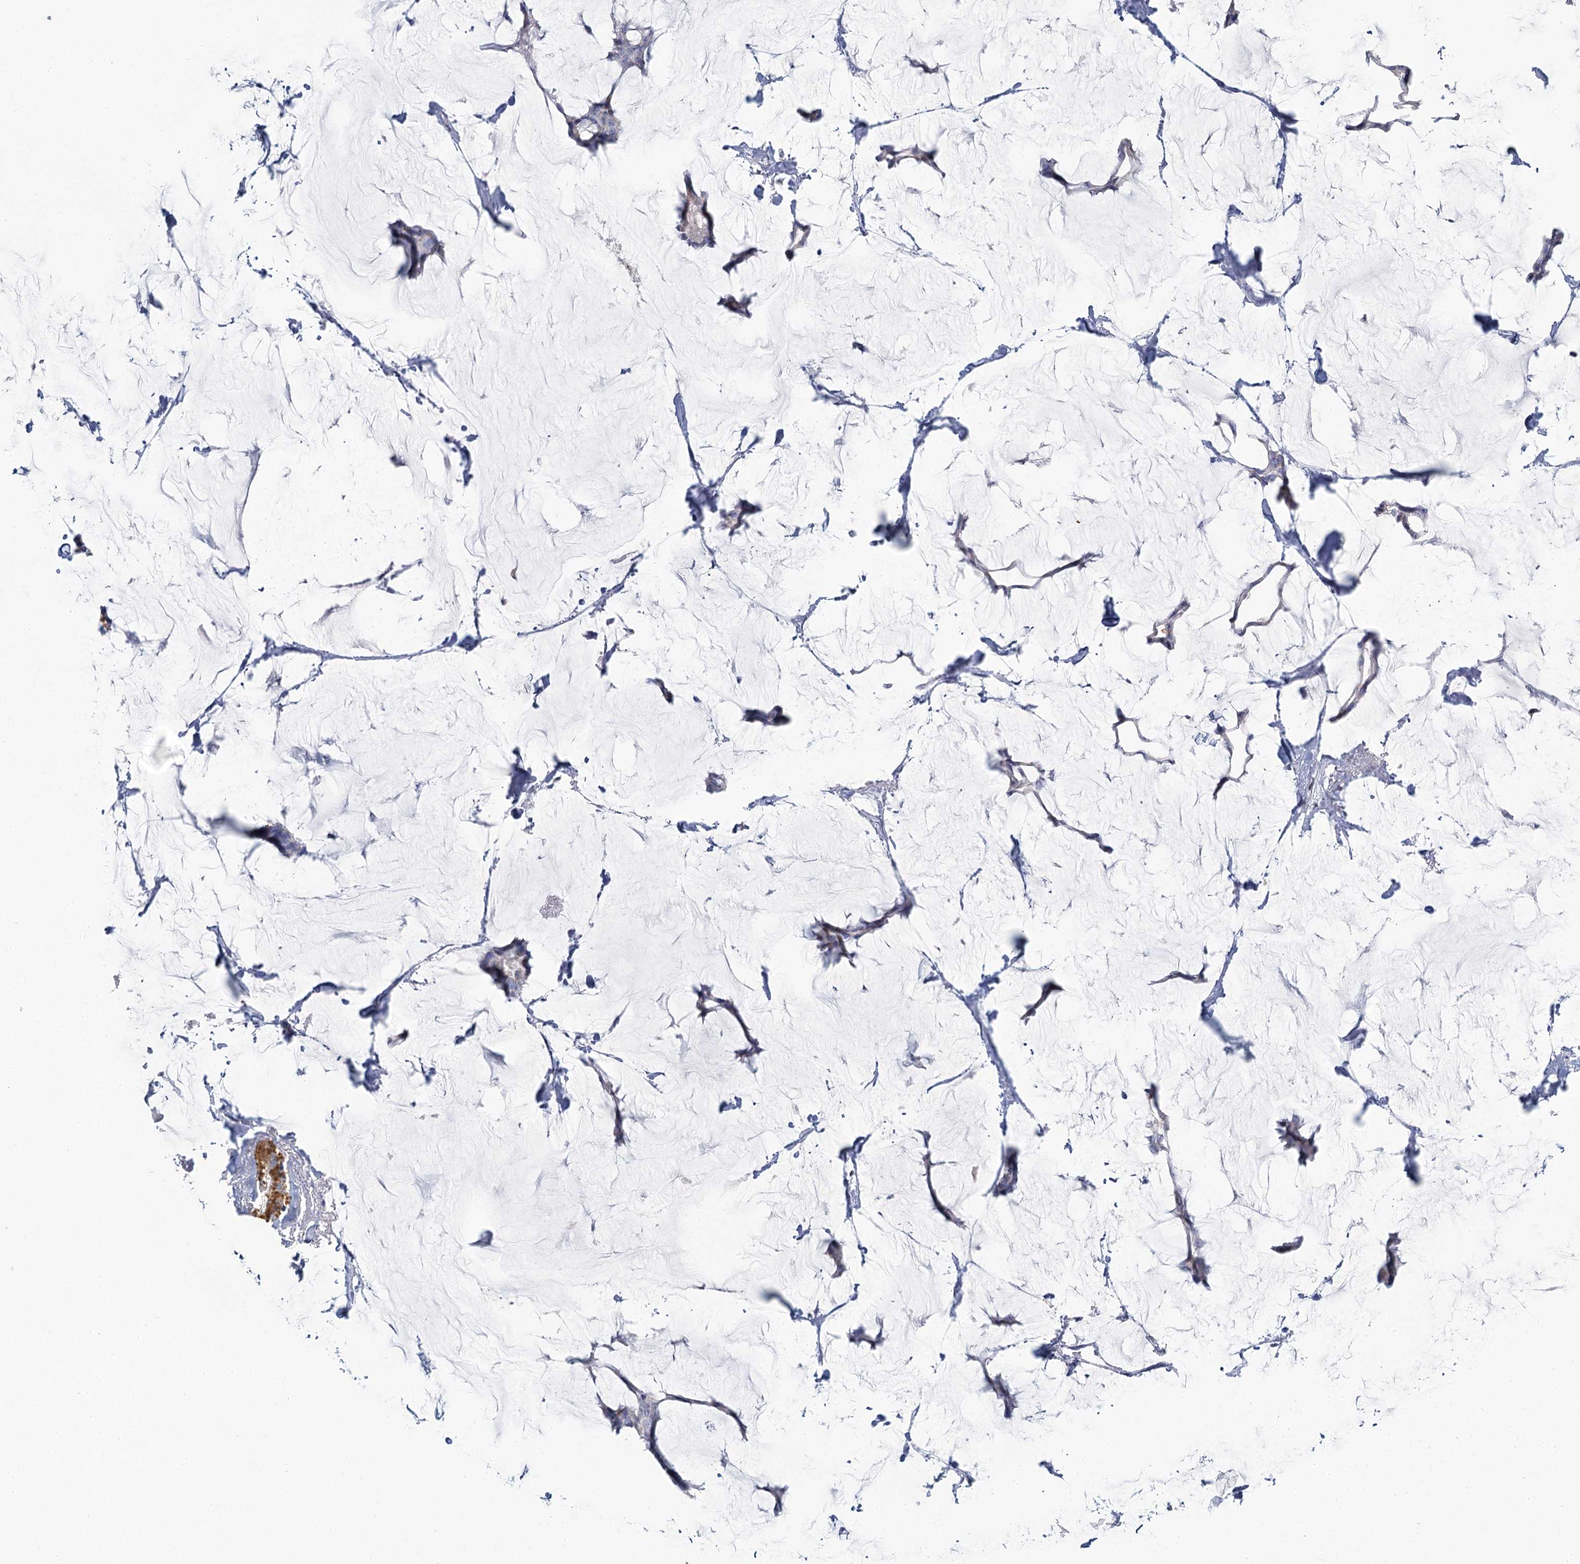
{"staining": {"intensity": "negative", "quantity": "none", "location": "none"}, "tissue": "breast cancer", "cell_type": "Tumor cells", "image_type": "cancer", "snomed": [{"axis": "morphology", "description": "Duct carcinoma"}, {"axis": "topography", "description": "Breast"}], "caption": "Immunohistochemical staining of breast cancer exhibits no significant staining in tumor cells.", "gene": "IGSF3", "patient": {"sex": "female", "age": 93}}